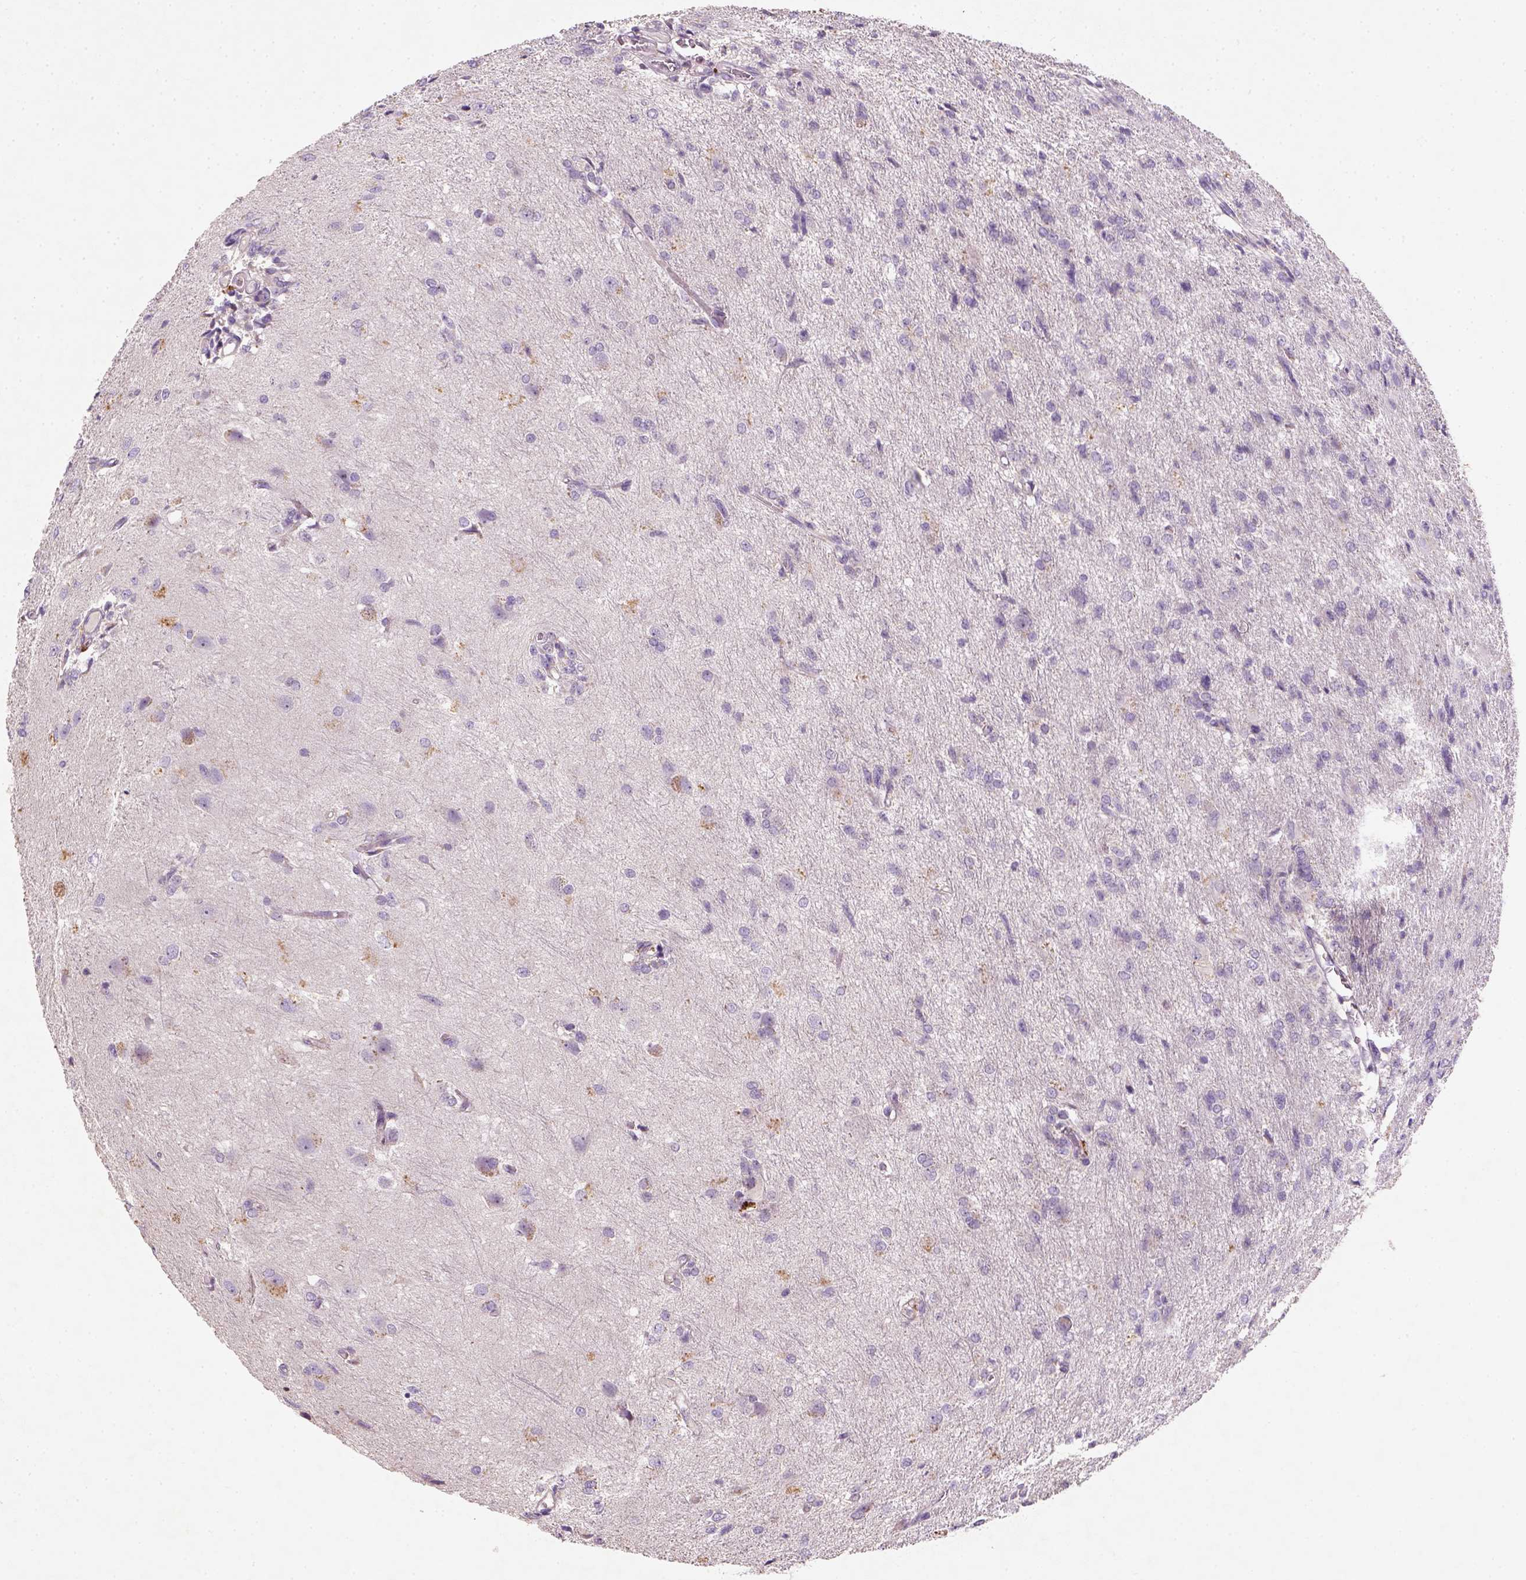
{"staining": {"intensity": "negative", "quantity": "none", "location": "none"}, "tissue": "glioma", "cell_type": "Tumor cells", "image_type": "cancer", "snomed": [{"axis": "morphology", "description": "Glioma, malignant, High grade"}, {"axis": "topography", "description": "Brain"}], "caption": "Photomicrograph shows no significant protein staining in tumor cells of high-grade glioma (malignant).", "gene": "NUDT6", "patient": {"sex": "male", "age": 68}}